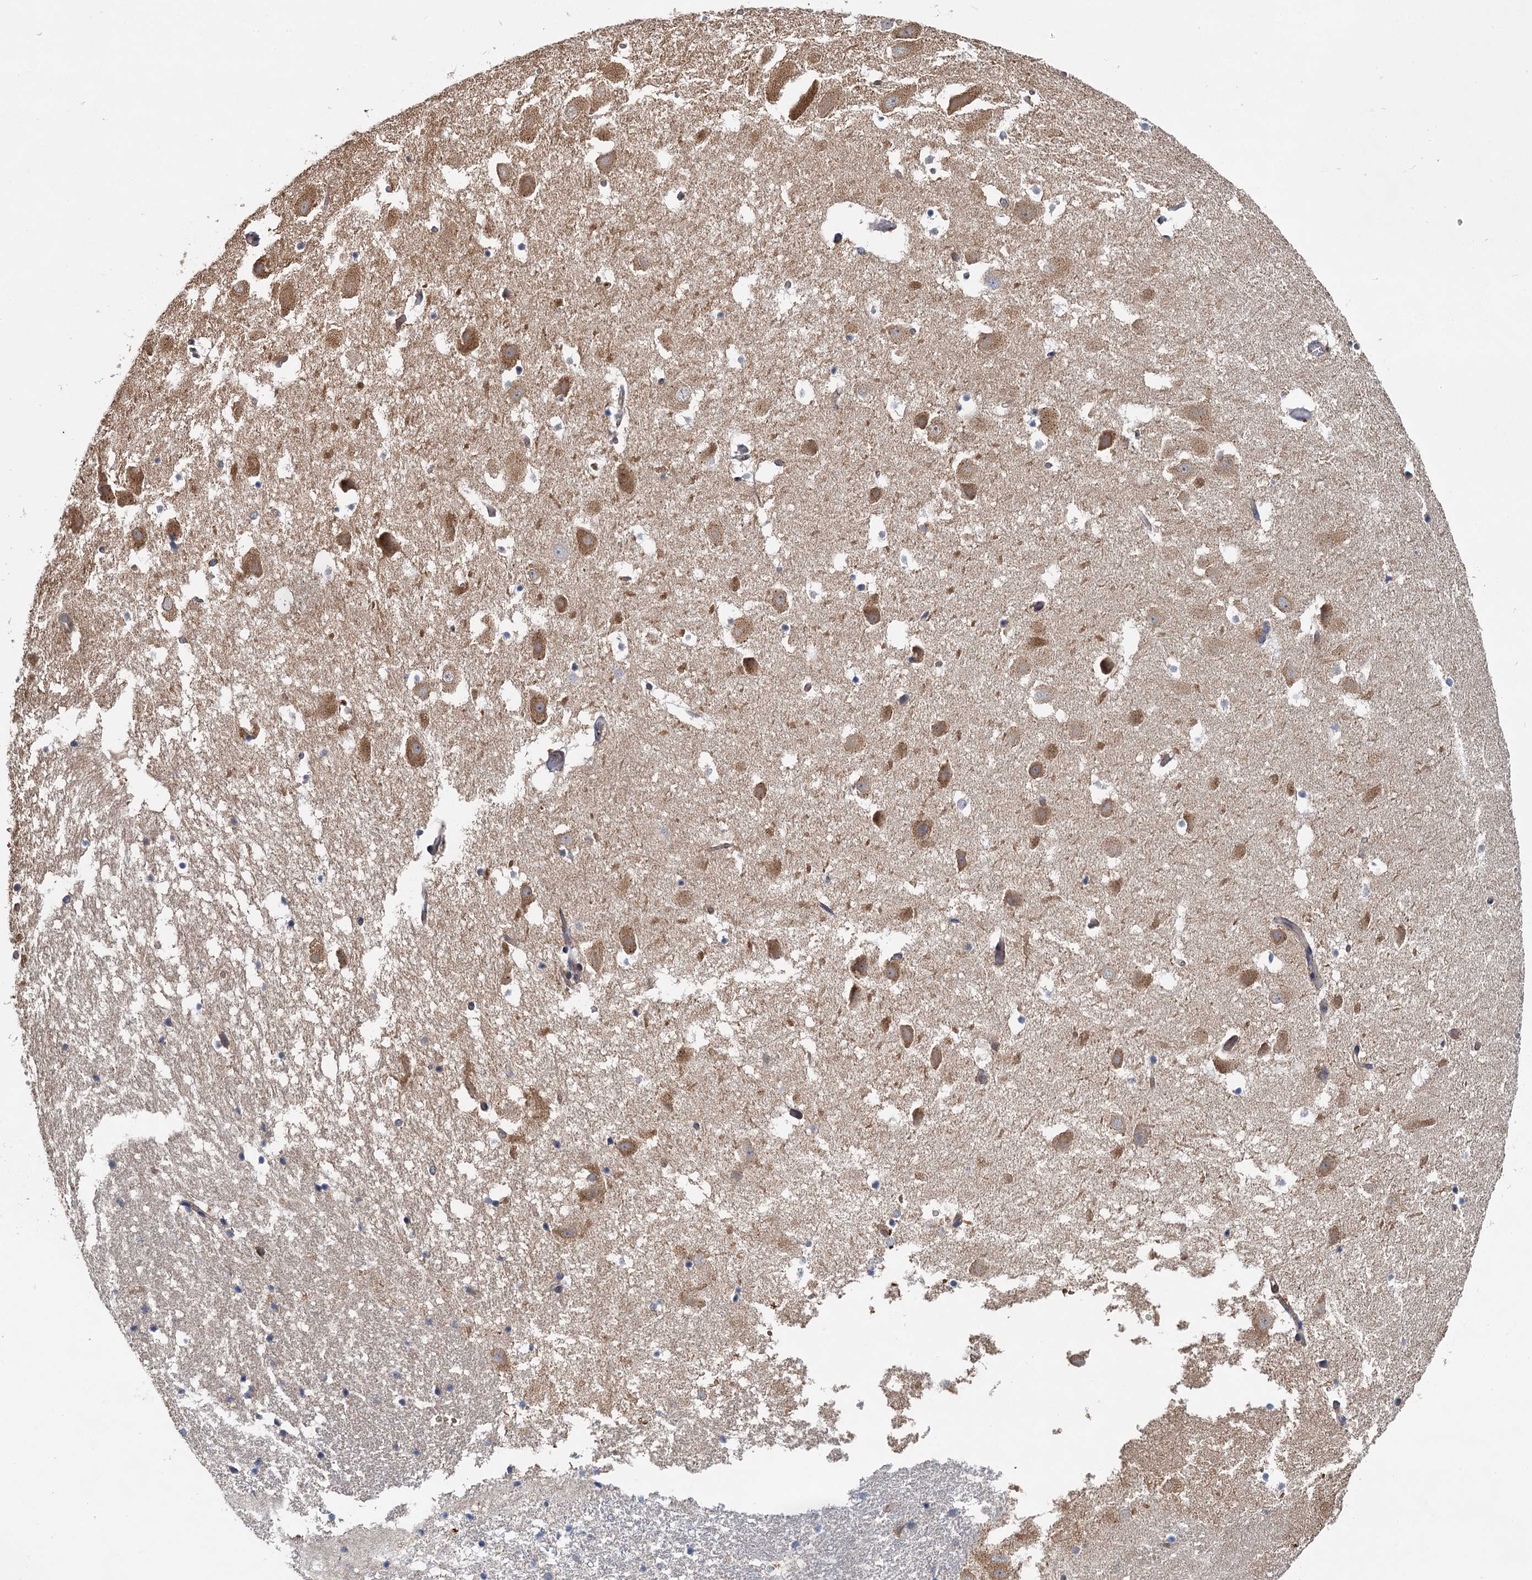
{"staining": {"intensity": "weak", "quantity": "<25%", "location": "cytoplasmic/membranous"}, "tissue": "hippocampus", "cell_type": "Glial cells", "image_type": "normal", "snomed": [{"axis": "morphology", "description": "Normal tissue, NOS"}, {"axis": "topography", "description": "Hippocampus"}], "caption": "Protein analysis of unremarkable hippocampus exhibits no significant staining in glial cells. (Stains: DAB (3,3'-diaminobenzidine) IHC with hematoxylin counter stain, Microscopy: brightfield microscopy at high magnification).", "gene": "PPIP5K1", "patient": {"sex": "female", "age": 52}}